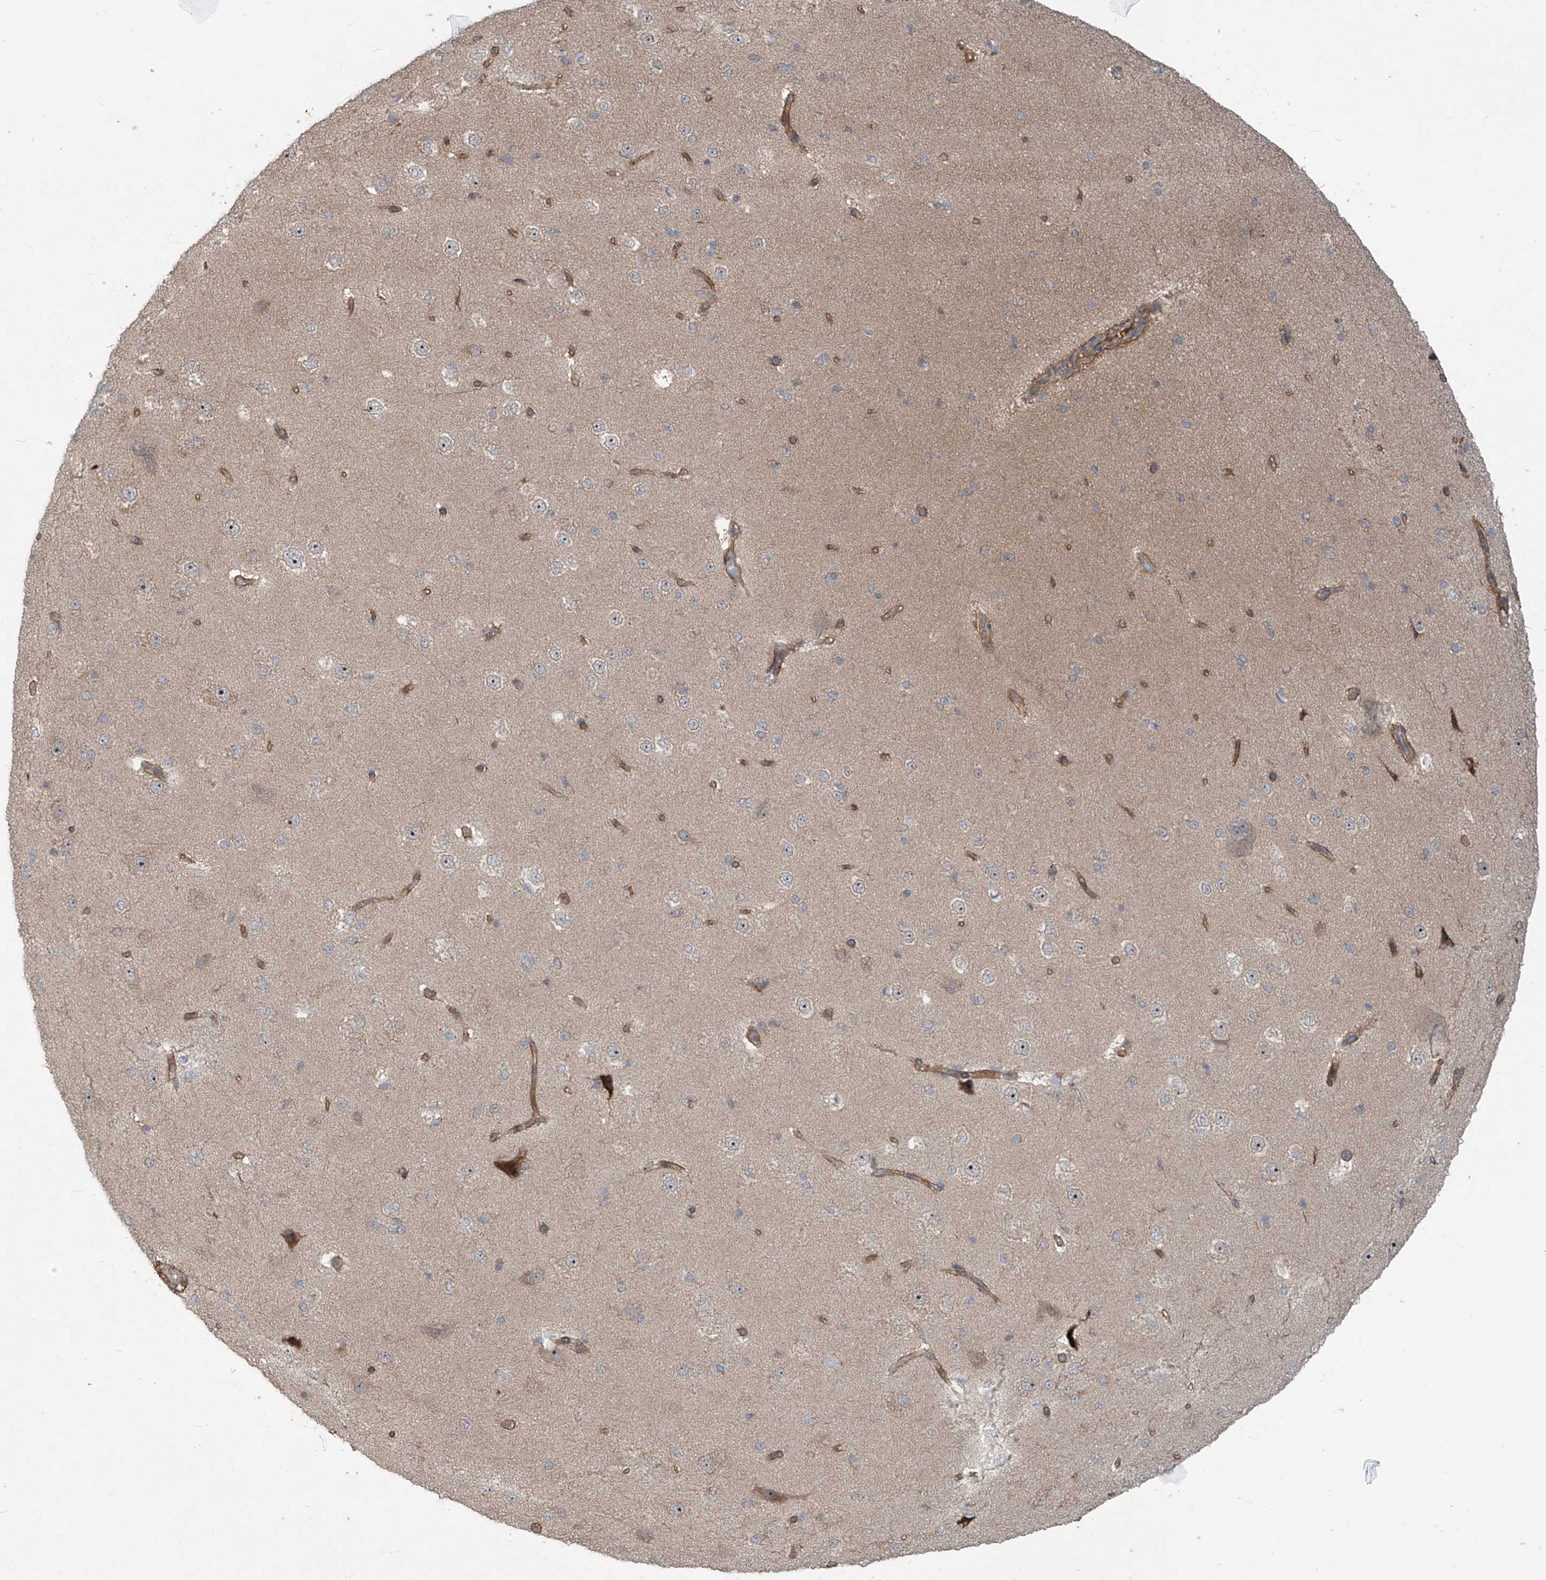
{"staining": {"intensity": "moderate", "quantity": ">75%", "location": "cytoplasmic/membranous"}, "tissue": "cerebral cortex", "cell_type": "Endothelial cells", "image_type": "normal", "snomed": [{"axis": "morphology", "description": "Normal tissue, NOS"}, {"axis": "morphology", "description": "Developmental malformation"}, {"axis": "topography", "description": "Cerebral cortex"}], "caption": "IHC micrograph of normal cerebral cortex stained for a protein (brown), which shows medium levels of moderate cytoplasmic/membranous staining in approximately >75% of endothelial cells.", "gene": "KATNIP", "patient": {"sex": "female", "age": 30}}